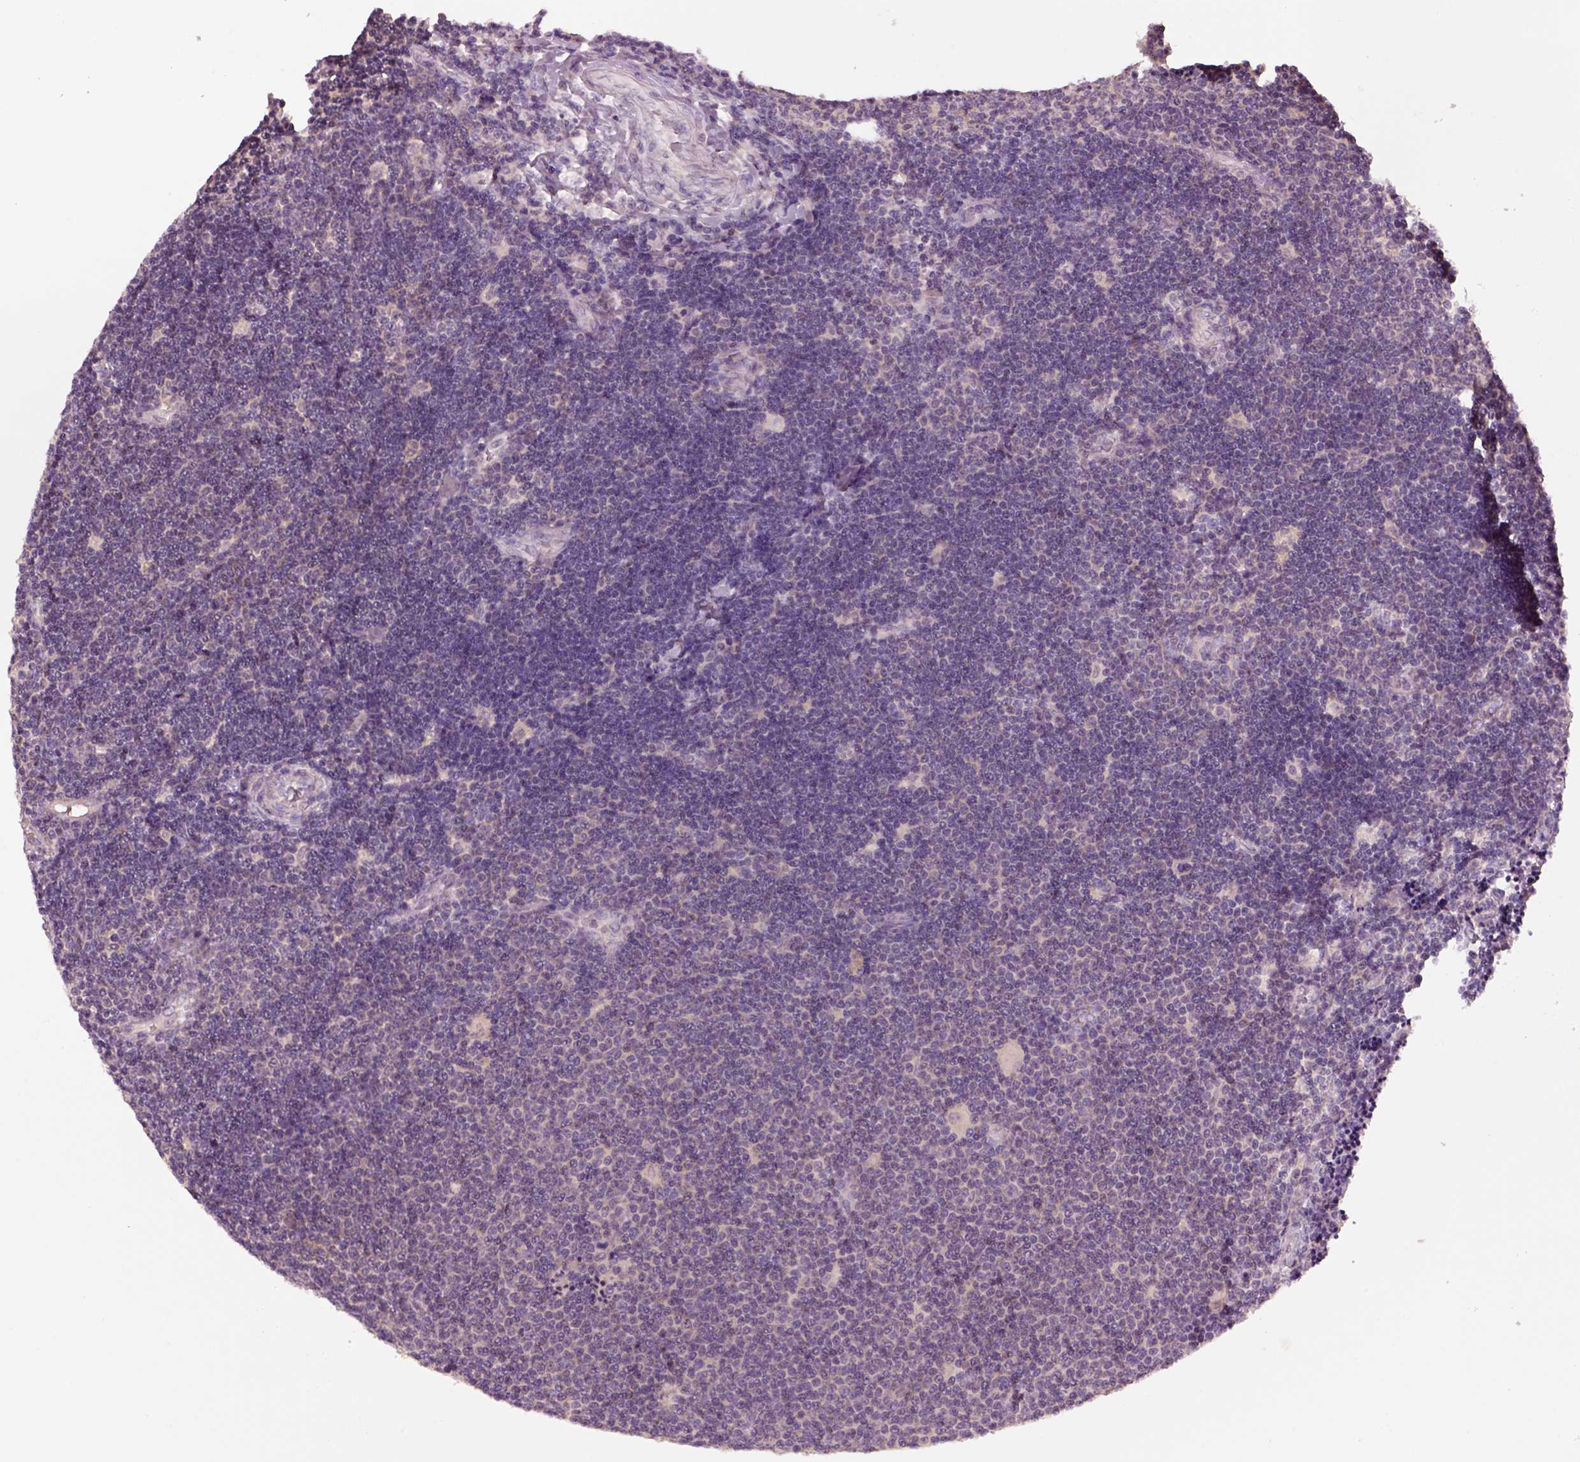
{"staining": {"intensity": "negative", "quantity": "none", "location": "none"}, "tissue": "lymphoma", "cell_type": "Tumor cells", "image_type": "cancer", "snomed": [{"axis": "morphology", "description": "Malignant lymphoma, non-Hodgkin's type, Low grade"}, {"axis": "topography", "description": "Brain"}], "caption": "DAB (3,3'-diaminobenzidine) immunohistochemical staining of lymphoma demonstrates no significant positivity in tumor cells.", "gene": "CLPSL1", "patient": {"sex": "female", "age": 66}}